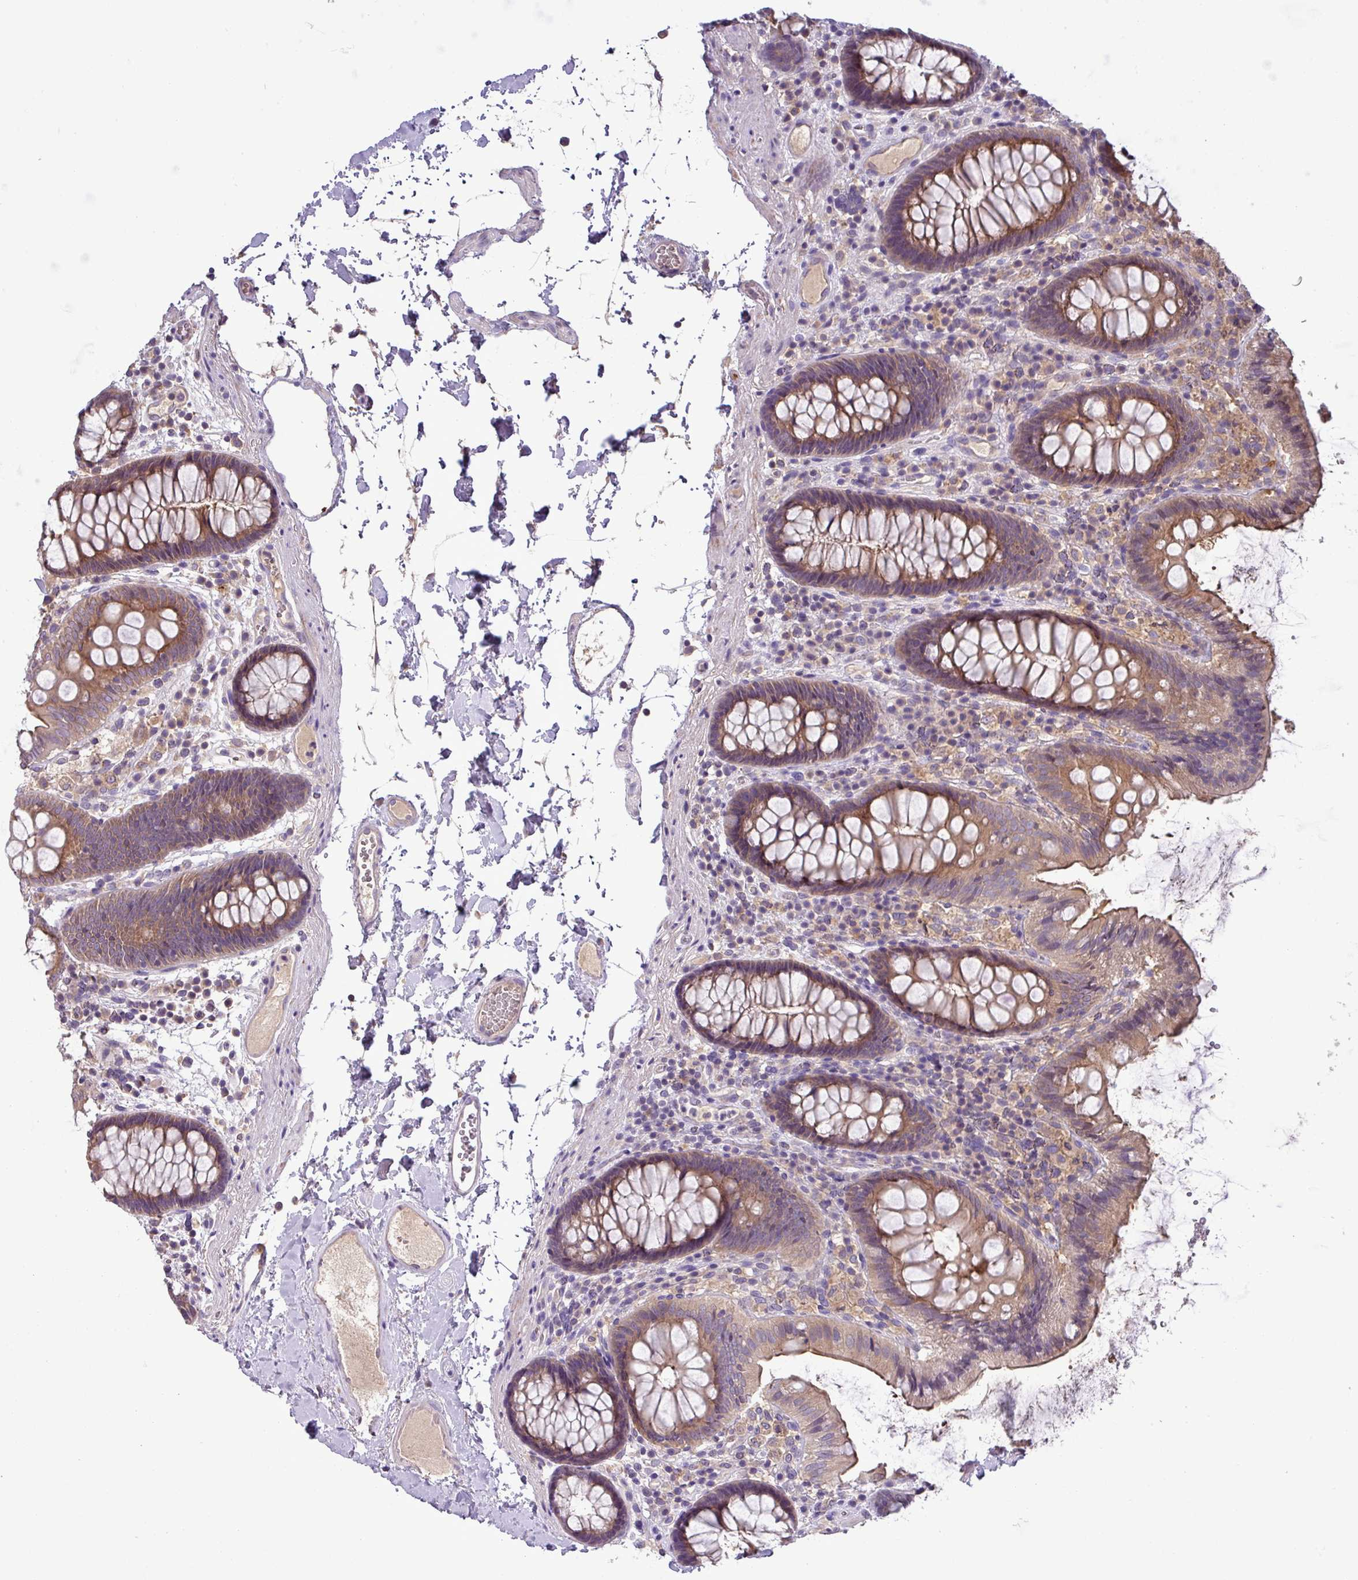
{"staining": {"intensity": "weak", "quantity": "25%-75%", "location": "cytoplasmic/membranous"}, "tissue": "colon", "cell_type": "Endothelial cells", "image_type": "normal", "snomed": [{"axis": "morphology", "description": "Normal tissue, NOS"}, {"axis": "topography", "description": "Colon"}], "caption": "Approximately 25%-75% of endothelial cells in unremarkable colon reveal weak cytoplasmic/membranous protein expression as visualized by brown immunohistochemical staining.", "gene": "TMEM62", "patient": {"sex": "male", "age": 84}}